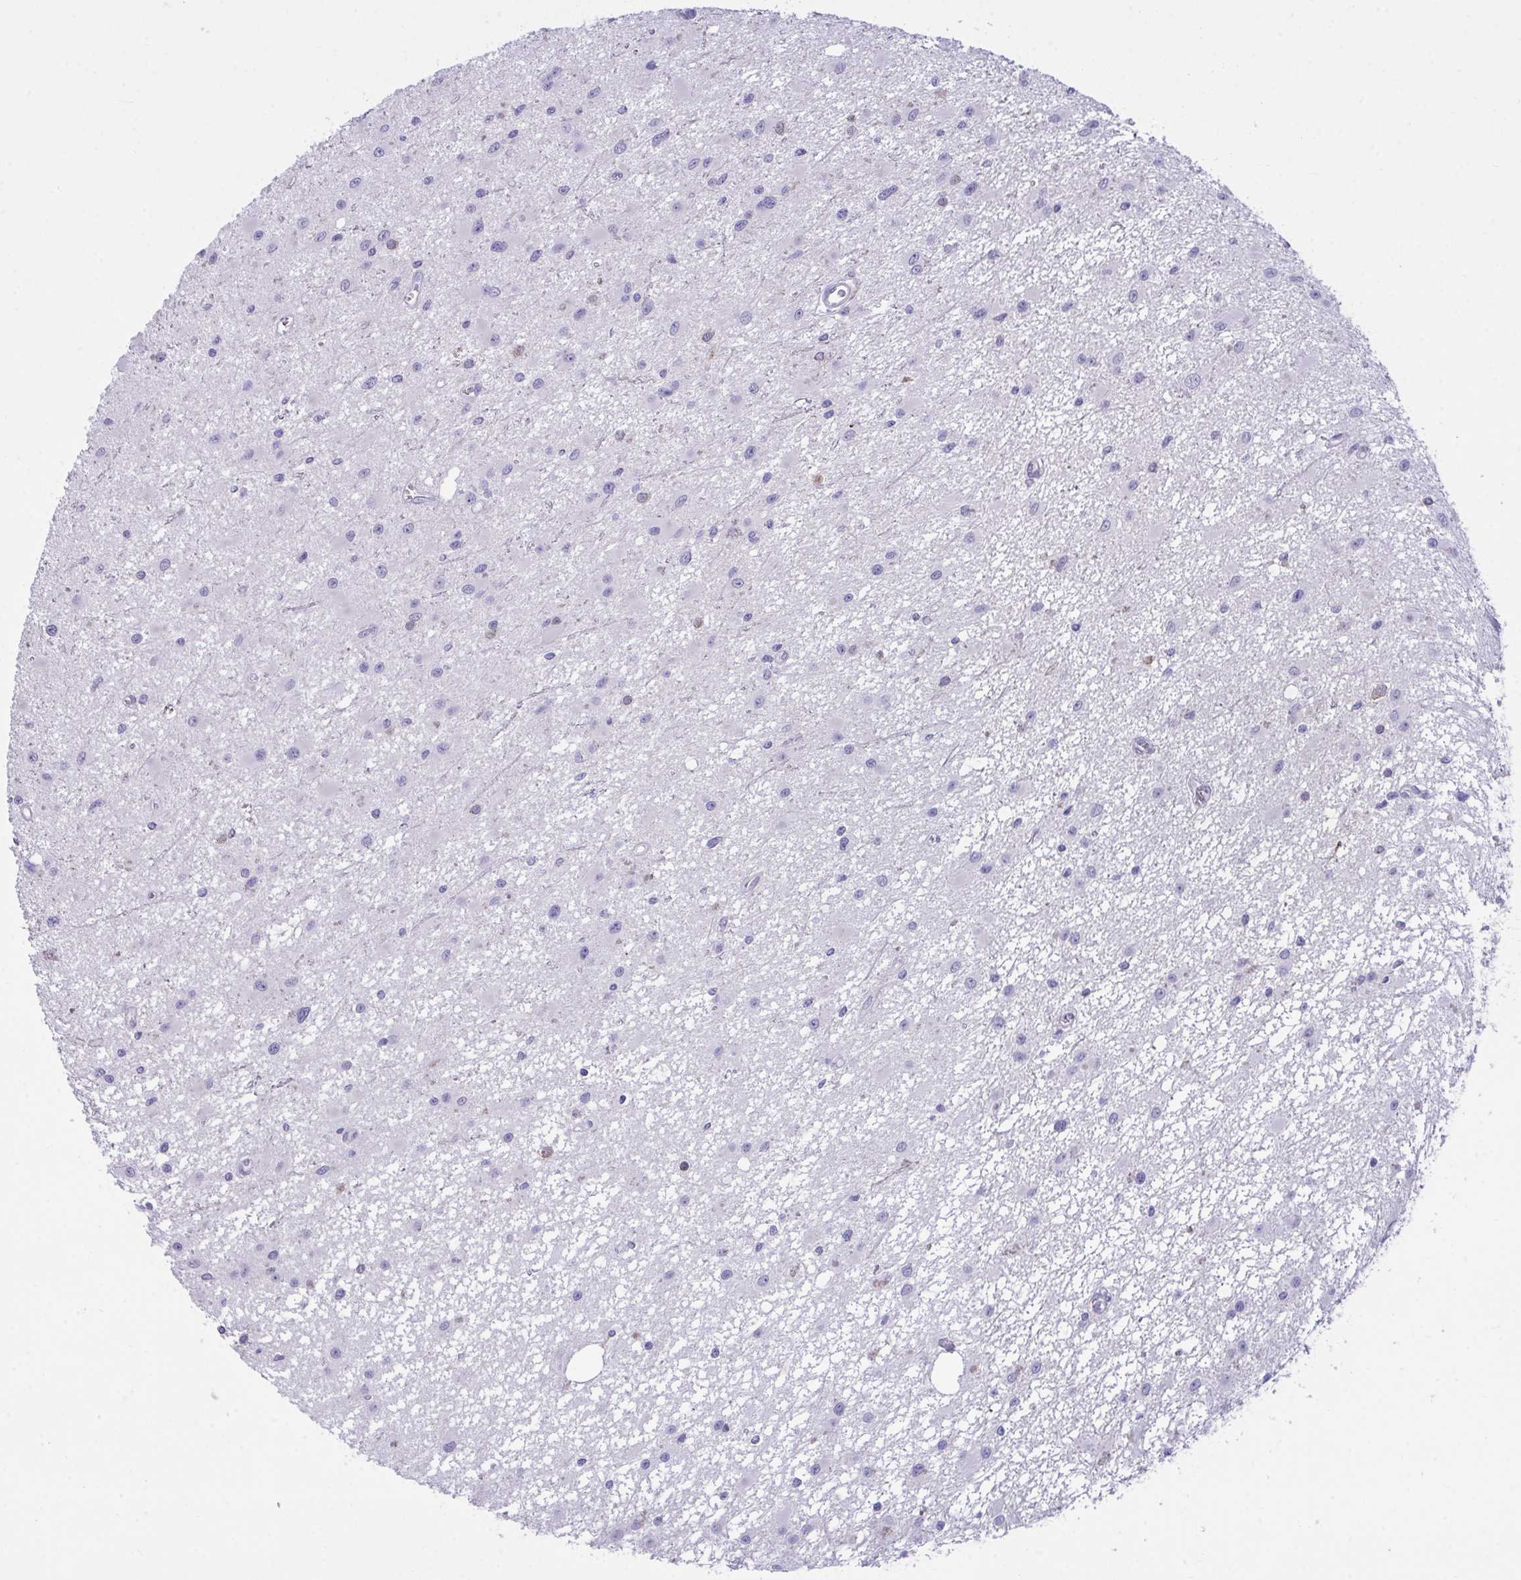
{"staining": {"intensity": "negative", "quantity": "none", "location": "none"}, "tissue": "glioma", "cell_type": "Tumor cells", "image_type": "cancer", "snomed": [{"axis": "morphology", "description": "Glioma, malignant, High grade"}, {"axis": "topography", "description": "Brain"}], "caption": "A high-resolution histopathology image shows immunohistochemistry staining of malignant high-grade glioma, which displays no significant positivity in tumor cells.", "gene": "PLEKHH1", "patient": {"sex": "male", "age": 54}}